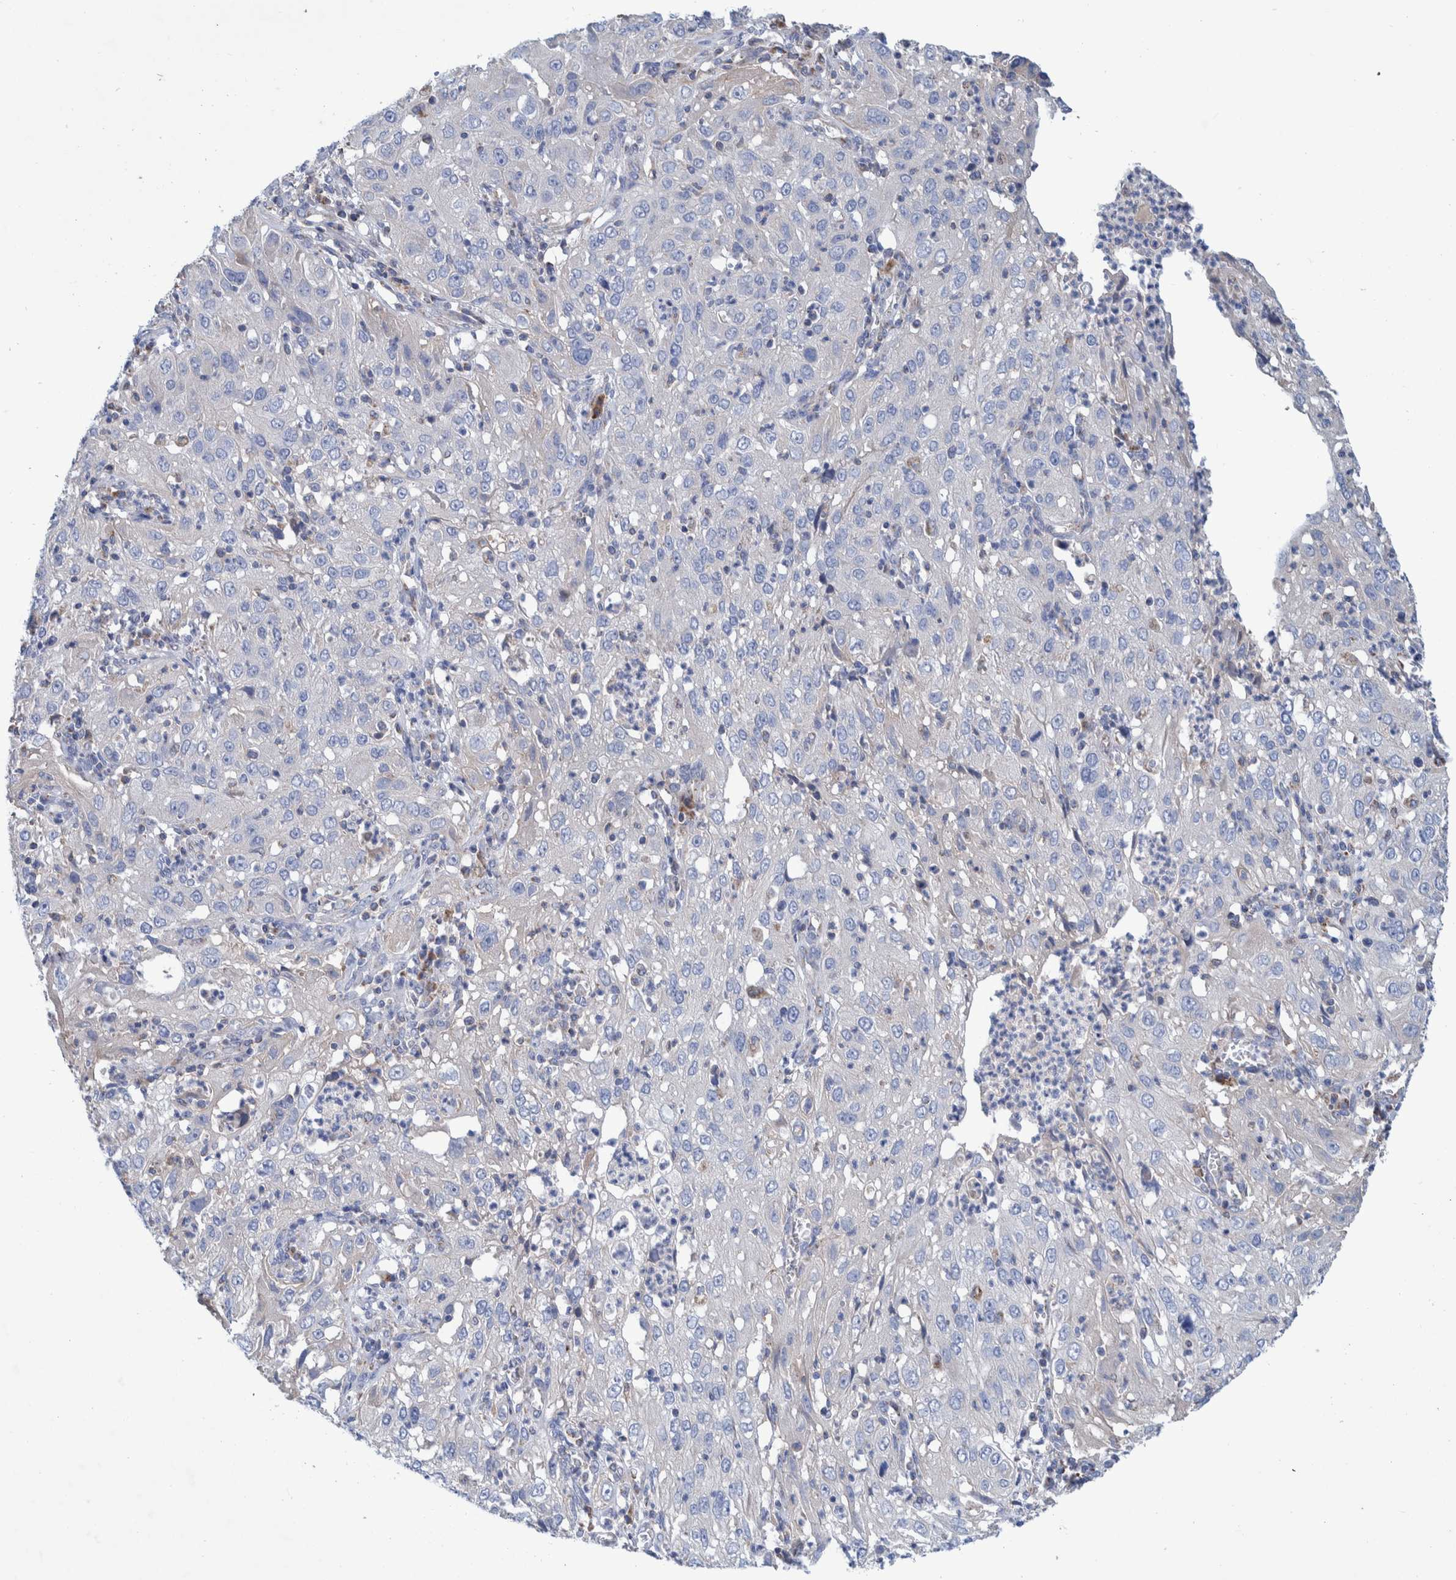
{"staining": {"intensity": "negative", "quantity": "none", "location": "none"}, "tissue": "cervical cancer", "cell_type": "Tumor cells", "image_type": "cancer", "snomed": [{"axis": "morphology", "description": "Squamous cell carcinoma, NOS"}, {"axis": "topography", "description": "Cervix"}], "caption": "This is a image of IHC staining of cervical cancer (squamous cell carcinoma), which shows no positivity in tumor cells.", "gene": "DECR1", "patient": {"sex": "female", "age": 32}}